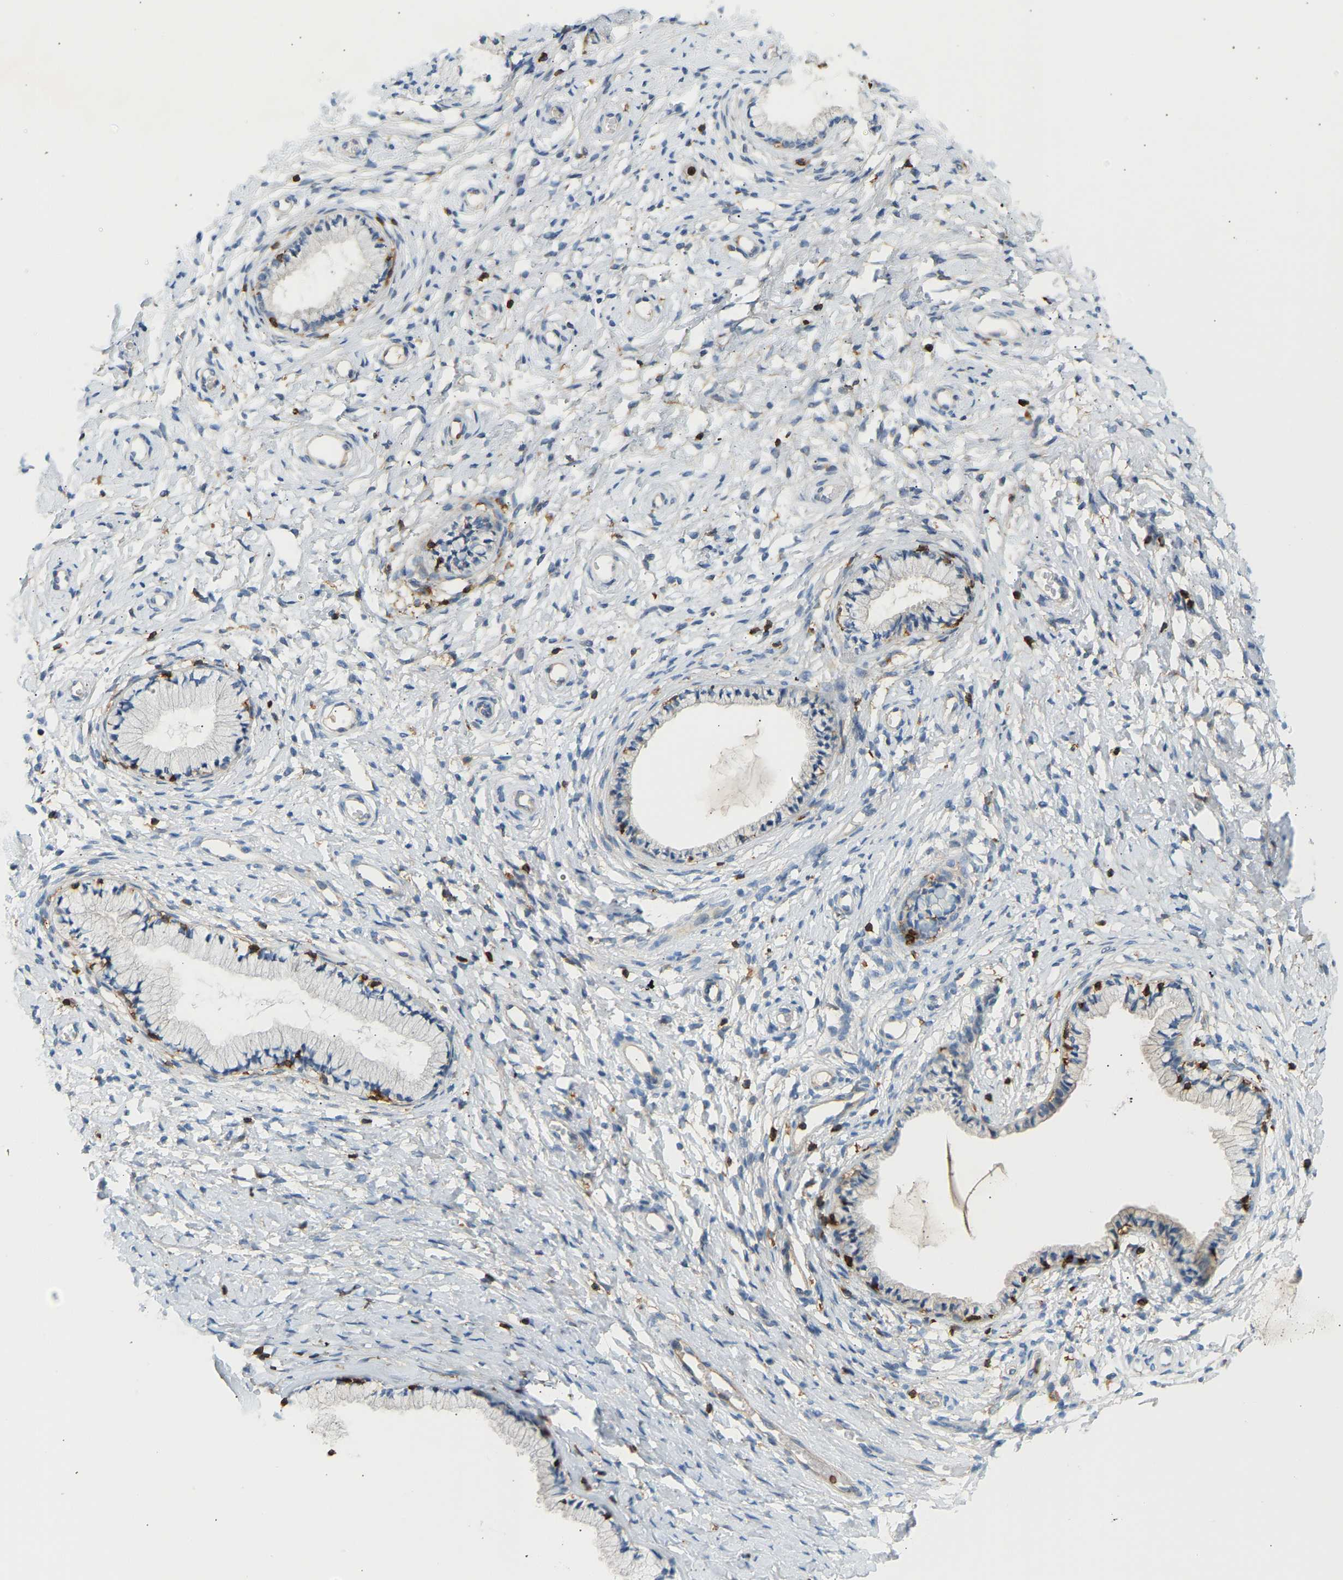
{"staining": {"intensity": "negative", "quantity": "none", "location": "none"}, "tissue": "cervix", "cell_type": "Glandular cells", "image_type": "normal", "snomed": [{"axis": "morphology", "description": "Normal tissue, NOS"}, {"axis": "topography", "description": "Cervix"}], "caption": "Image shows no protein expression in glandular cells of benign cervix. (DAB immunohistochemistry visualized using brightfield microscopy, high magnification).", "gene": "FNBP1", "patient": {"sex": "female", "age": 72}}